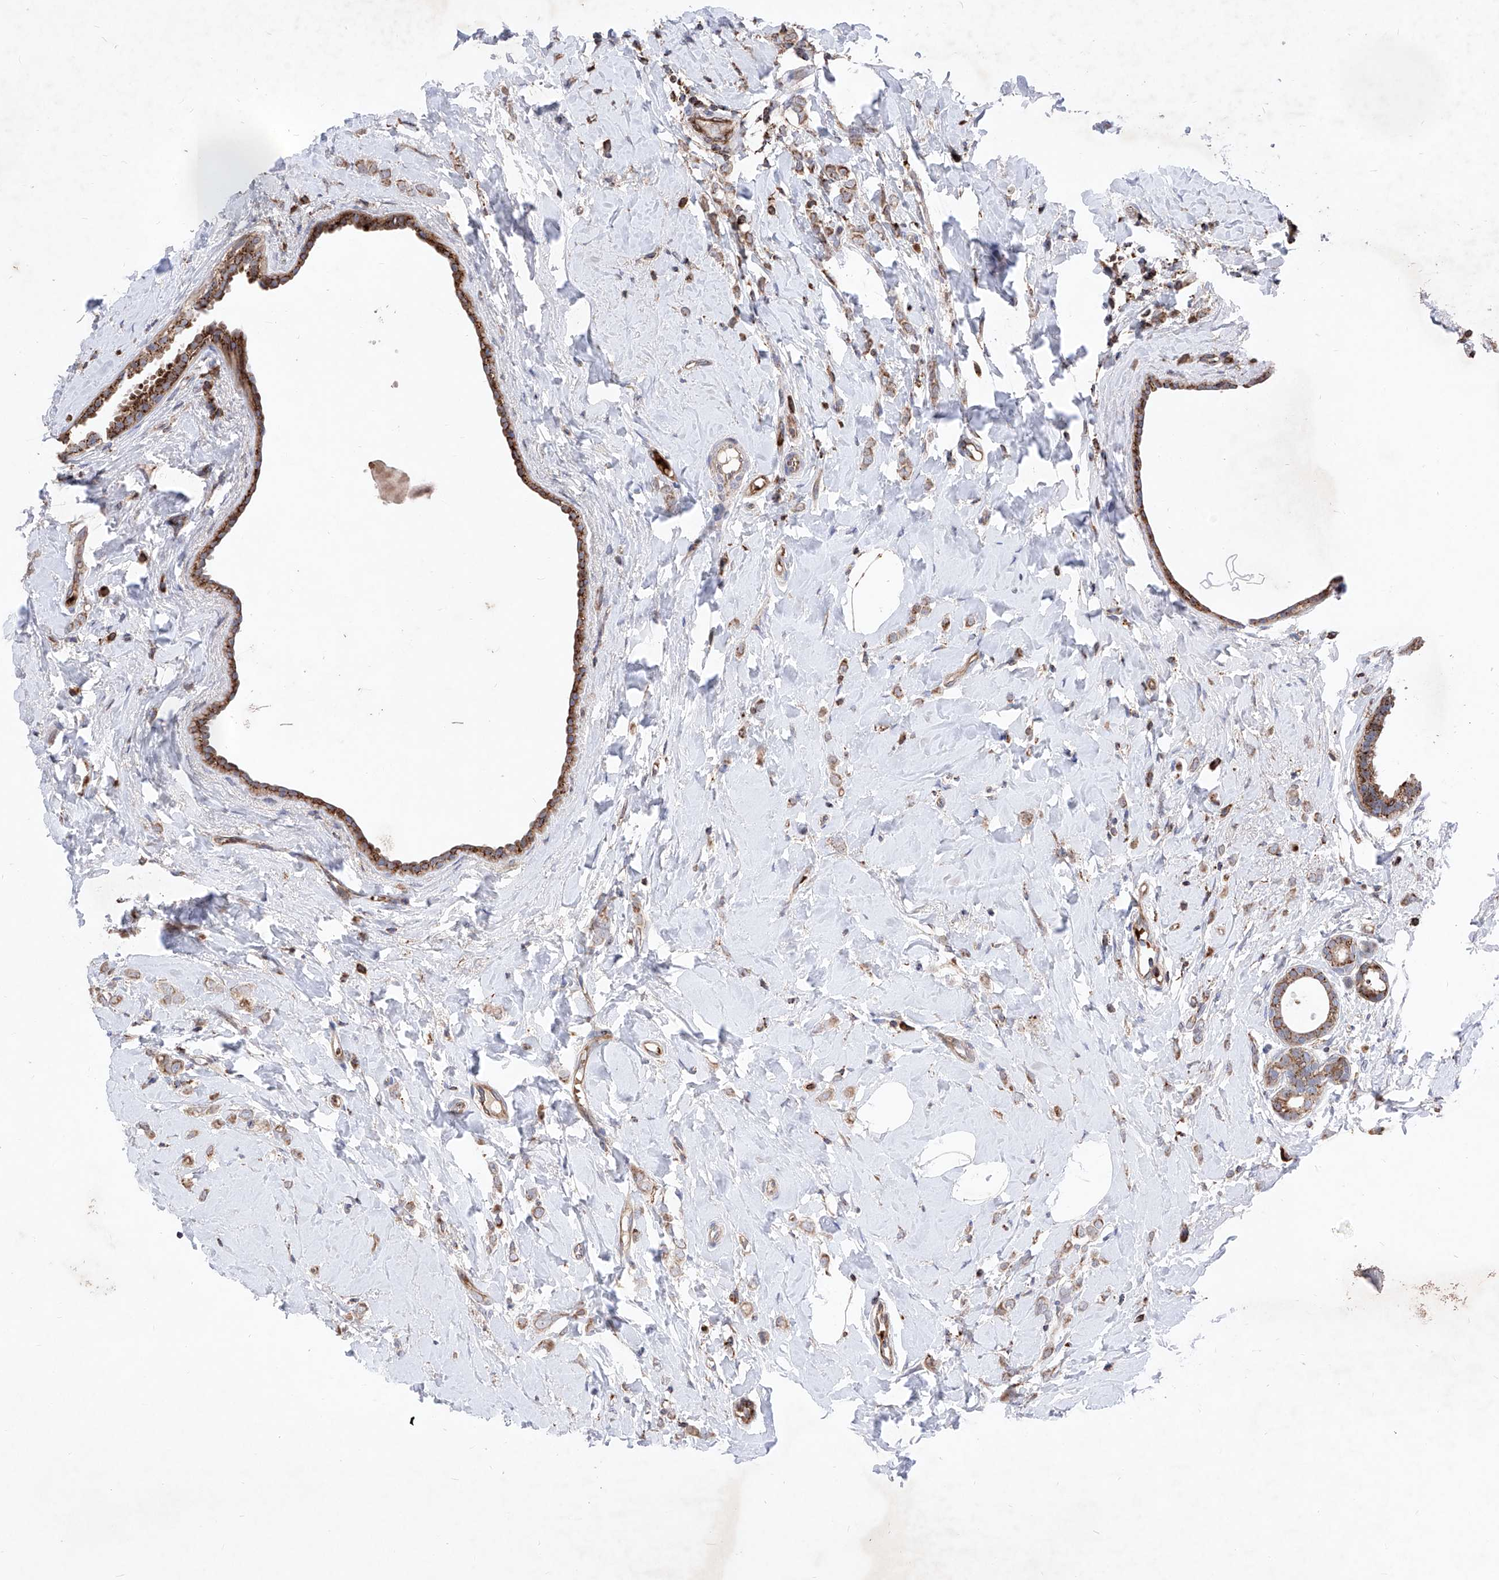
{"staining": {"intensity": "moderate", "quantity": ">75%", "location": "cytoplasmic/membranous"}, "tissue": "breast cancer", "cell_type": "Tumor cells", "image_type": "cancer", "snomed": [{"axis": "morphology", "description": "Lobular carcinoma"}, {"axis": "topography", "description": "Breast"}], "caption": "A photomicrograph of breast cancer stained for a protein reveals moderate cytoplasmic/membranous brown staining in tumor cells. Ihc stains the protein of interest in brown and the nuclei are stained blue.", "gene": "SEMA6A", "patient": {"sex": "female", "age": 47}}